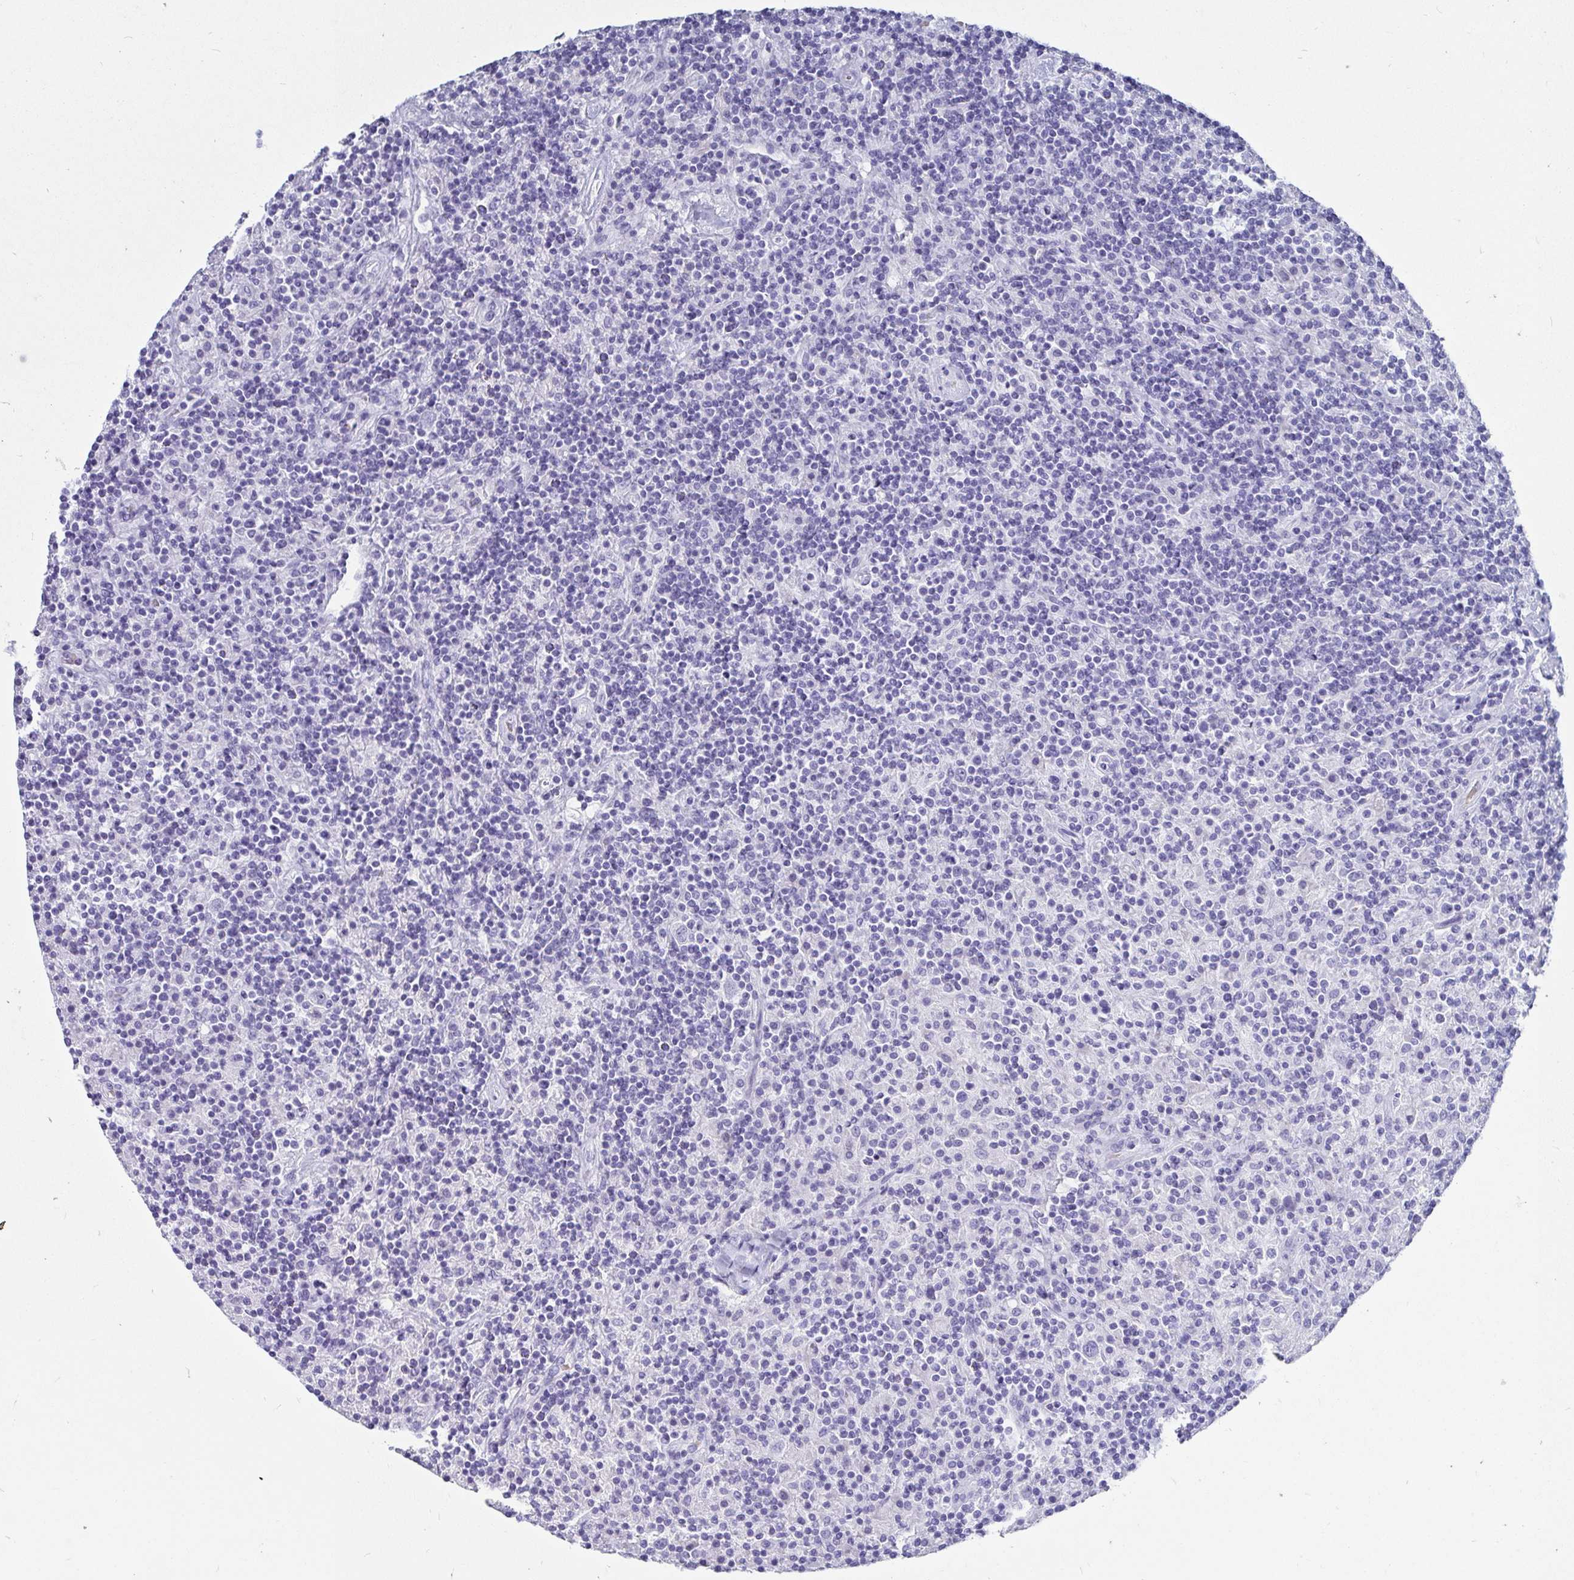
{"staining": {"intensity": "negative", "quantity": "none", "location": "none"}, "tissue": "lymphoma", "cell_type": "Tumor cells", "image_type": "cancer", "snomed": [{"axis": "morphology", "description": "Hodgkin's disease, NOS"}, {"axis": "topography", "description": "Thymus, NOS"}], "caption": "Photomicrograph shows no significant protein positivity in tumor cells of Hodgkin's disease.", "gene": "ZPBP2", "patient": {"sex": "female", "age": 17}}